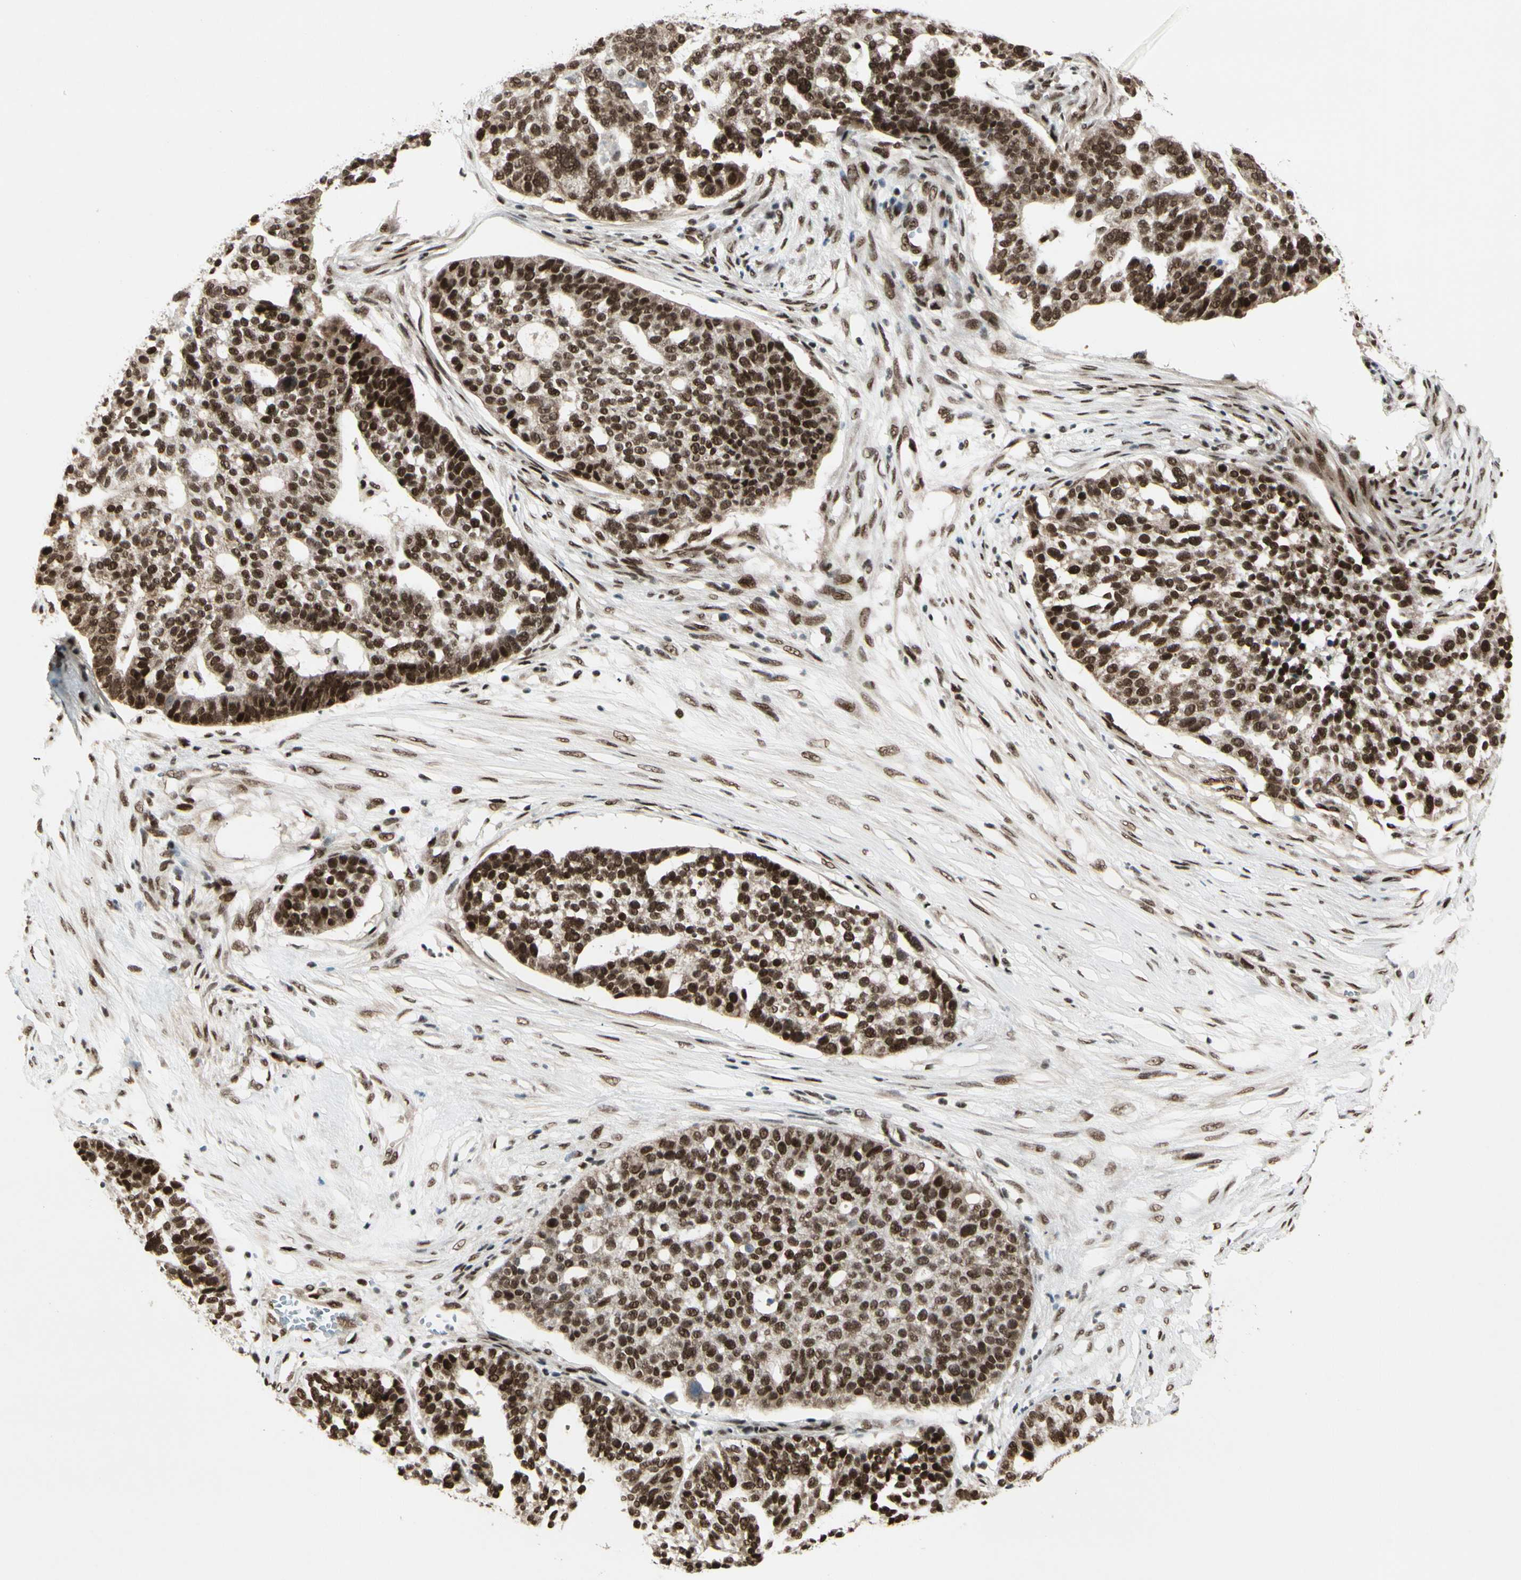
{"staining": {"intensity": "strong", "quantity": ">75%", "location": "nuclear"}, "tissue": "ovarian cancer", "cell_type": "Tumor cells", "image_type": "cancer", "snomed": [{"axis": "morphology", "description": "Cystadenocarcinoma, serous, NOS"}, {"axis": "topography", "description": "Ovary"}], "caption": "Ovarian cancer stained with DAB immunohistochemistry exhibits high levels of strong nuclear positivity in about >75% of tumor cells.", "gene": "CHAMP1", "patient": {"sex": "female", "age": 59}}